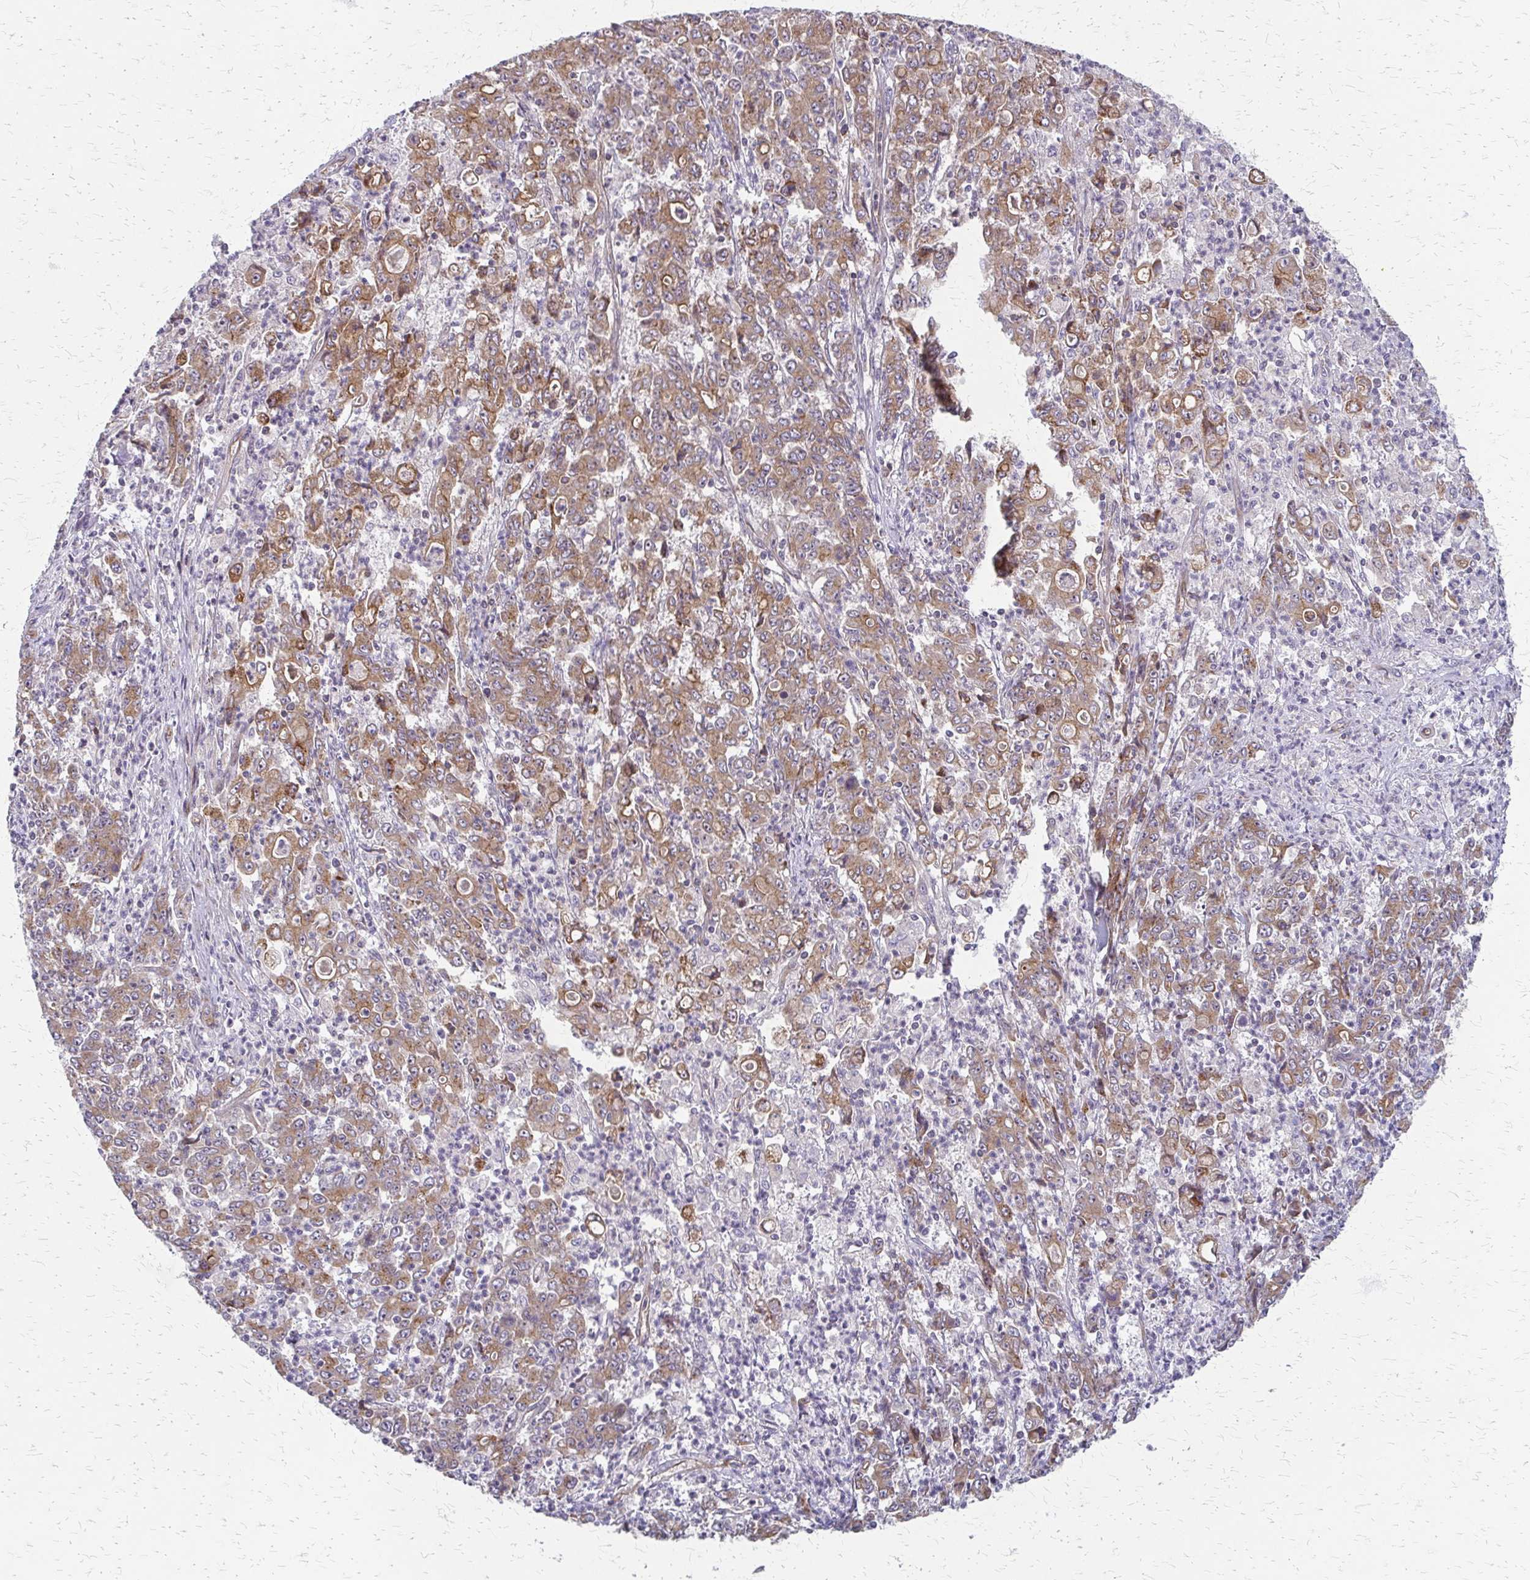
{"staining": {"intensity": "moderate", "quantity": ">75%", "location": "cytoplasmic/membranous"}, "tissue": "stomach cancer", "cell_type": "Tumor cells", "image_type": "cancer", "snomed": [{"axis": "morphology", "description": "Adenocarcinoma, NOS"}, {"axis": "topography", "description": "Stomach, lower"}], "caption": "Immunohistochemistry of stomach adenocarcinoma displays medium levels of moderate cytoplasmic/membranous staining in approximately >75% of tumor cells.", "gene": "ZNF383", "patient": {"sex": "female", "age": 71}}